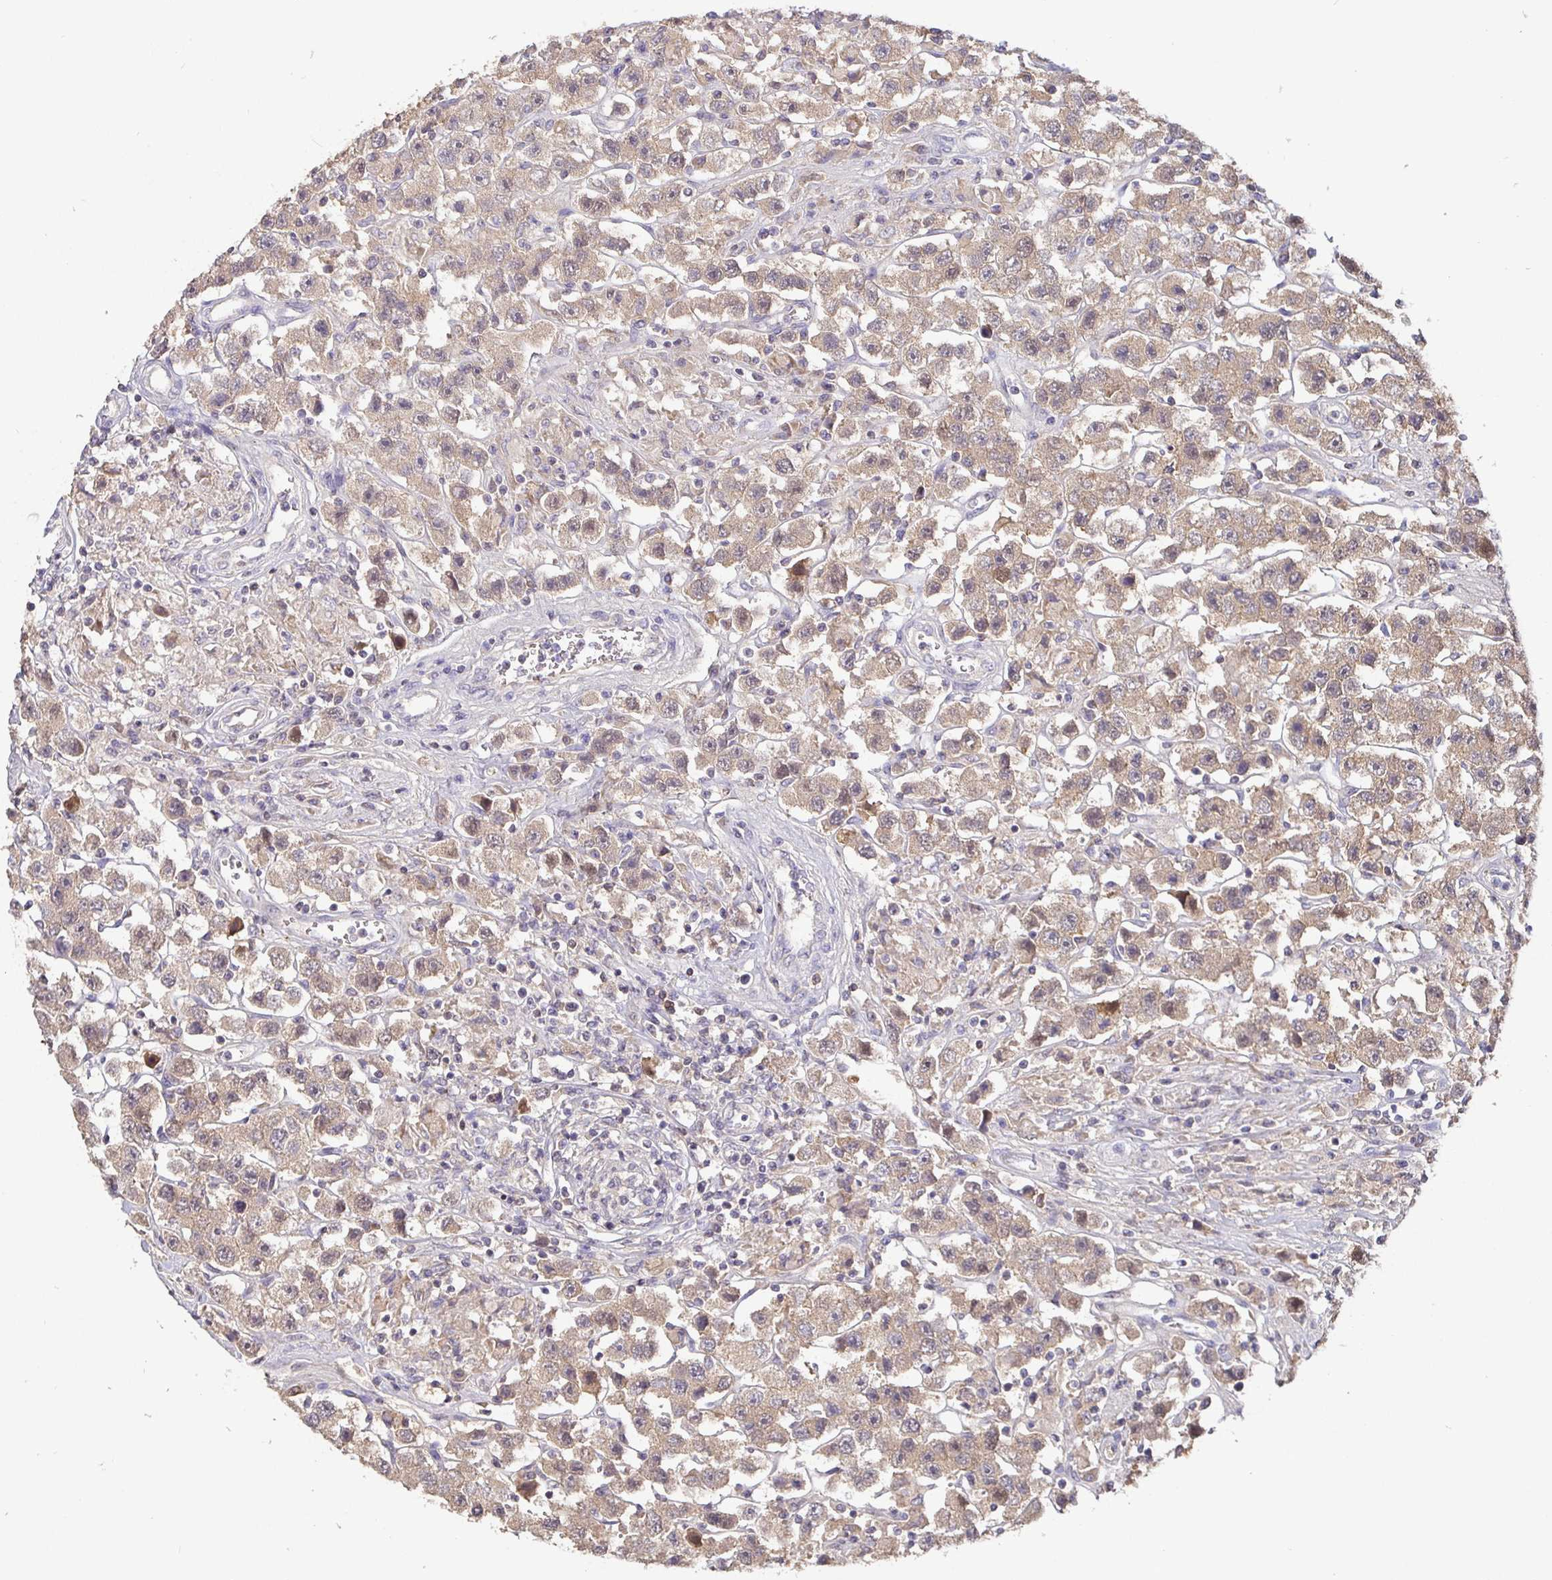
{"staining": {"intensity": "moderate", "quantity": ">75%", "location": "cytoplasmic/membranous"}, "tissue": "testis cancer", "cell_type": "Tumor cells", "image_type": "cancer", "snomed": [{"axis": "morphology", "description": "Seminoma, NOS"}, {"axis": "topography", "description": "Testis"}], "caption": "Brown immunohistochemical staining in human seminoma (testis) shows moderate cytoplasmic/membranous expression in about >75% of tumor cells.", "gene": "SHISA4", "patient": {"sex": "male", "age": 45}}